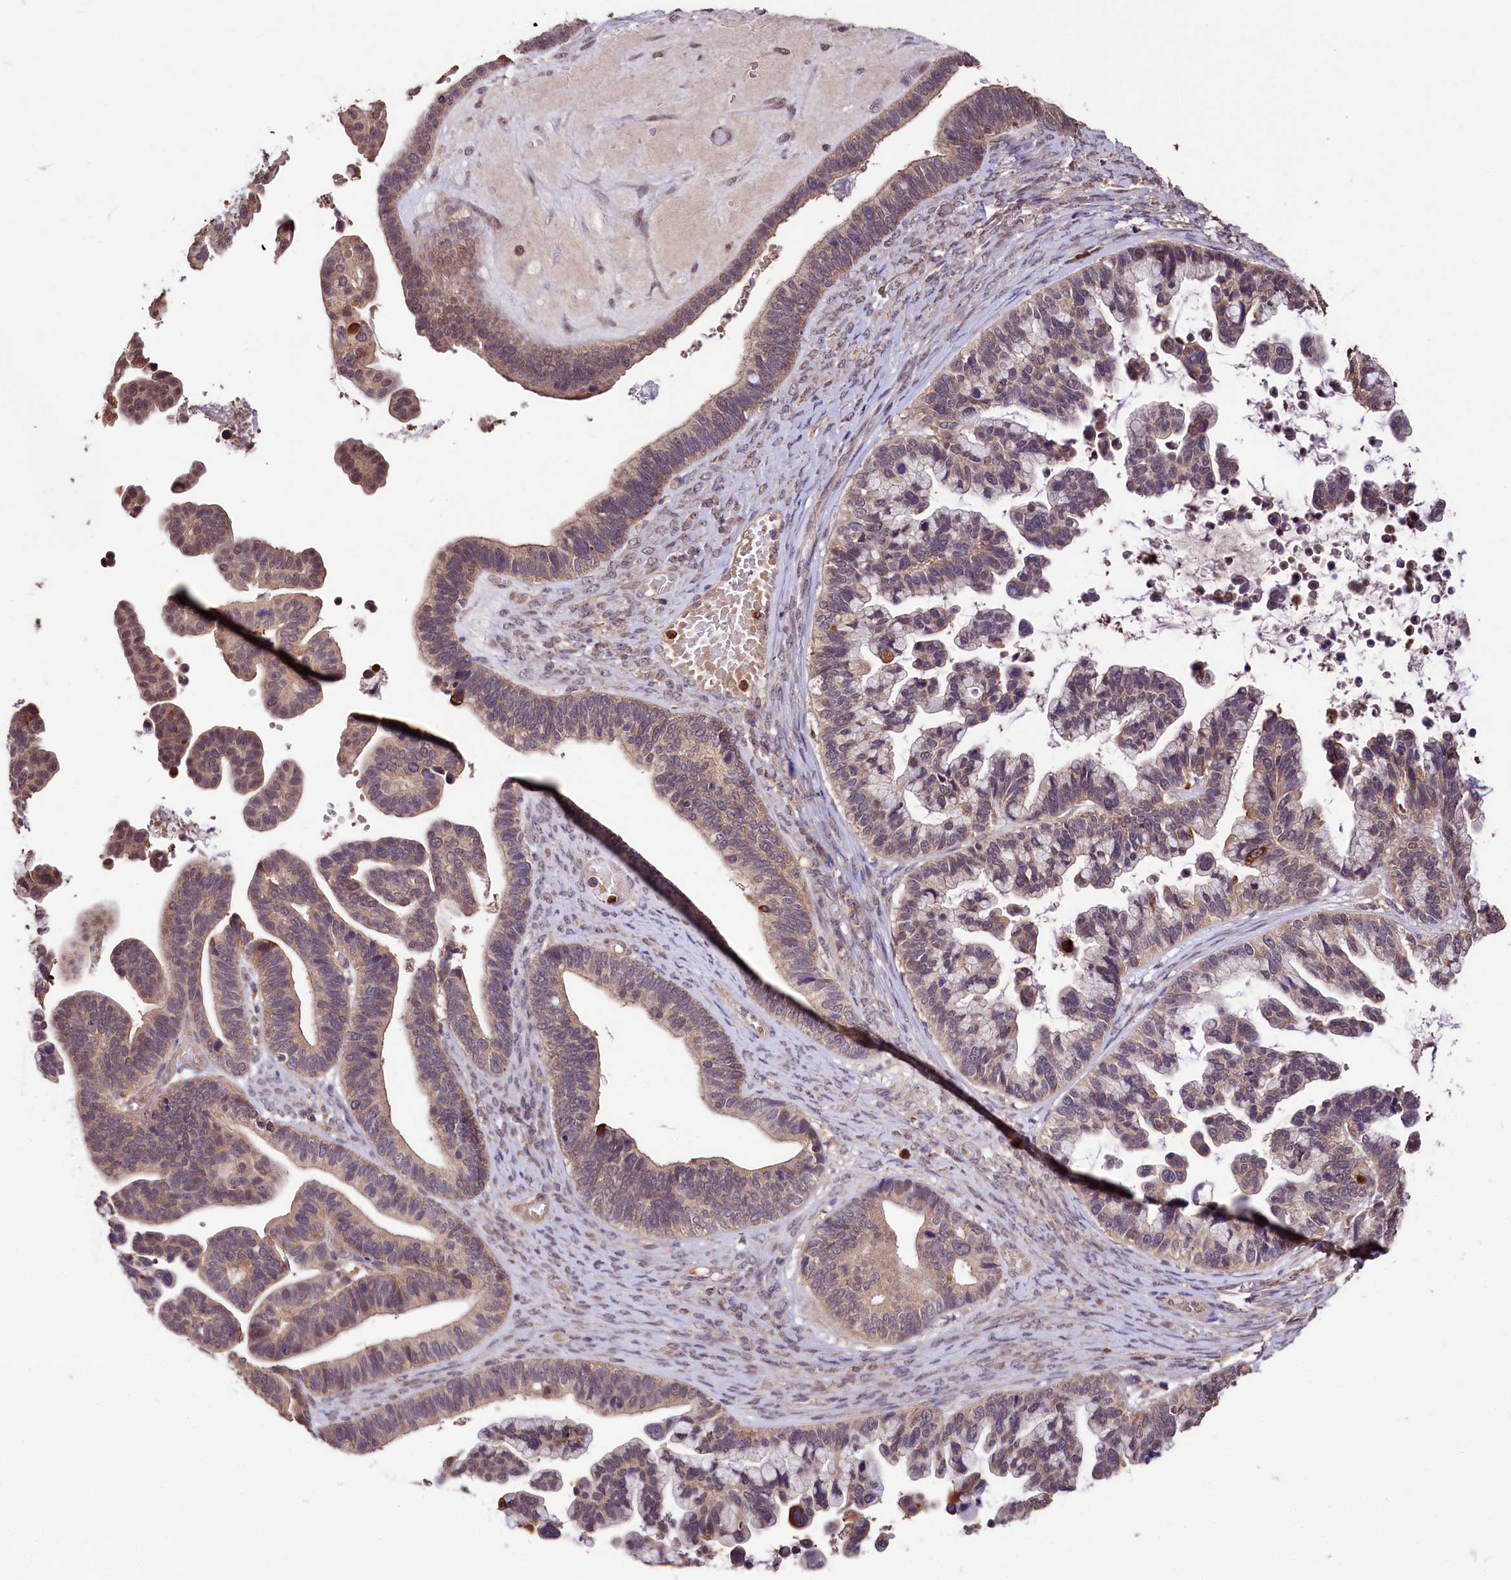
{"staining": {"intensity": "moderate", "quantity": "25%-75%", "location": "cytoplasmic/membranous,nuclear"}, "tissue": "ovarian cancer", "cell_type": "Tumor cells", "image_type": "cancer", "snomed": [{"axis": "morphology", "description": "Cystadenocarcinoma, serous, NOS"}, {"axis": "topography", "description": "Ovary"}], "caption": "DAB immunohistochemical staining of ovarian cancer (serous cystadenocarcinoma) reveals moderate cytoplasmic/membranous and nuclear protein positivity in approximately 25%-75% of tumor cells.", "gene": "KLRB1", "patient": {"sex": "female", "age": 56}}